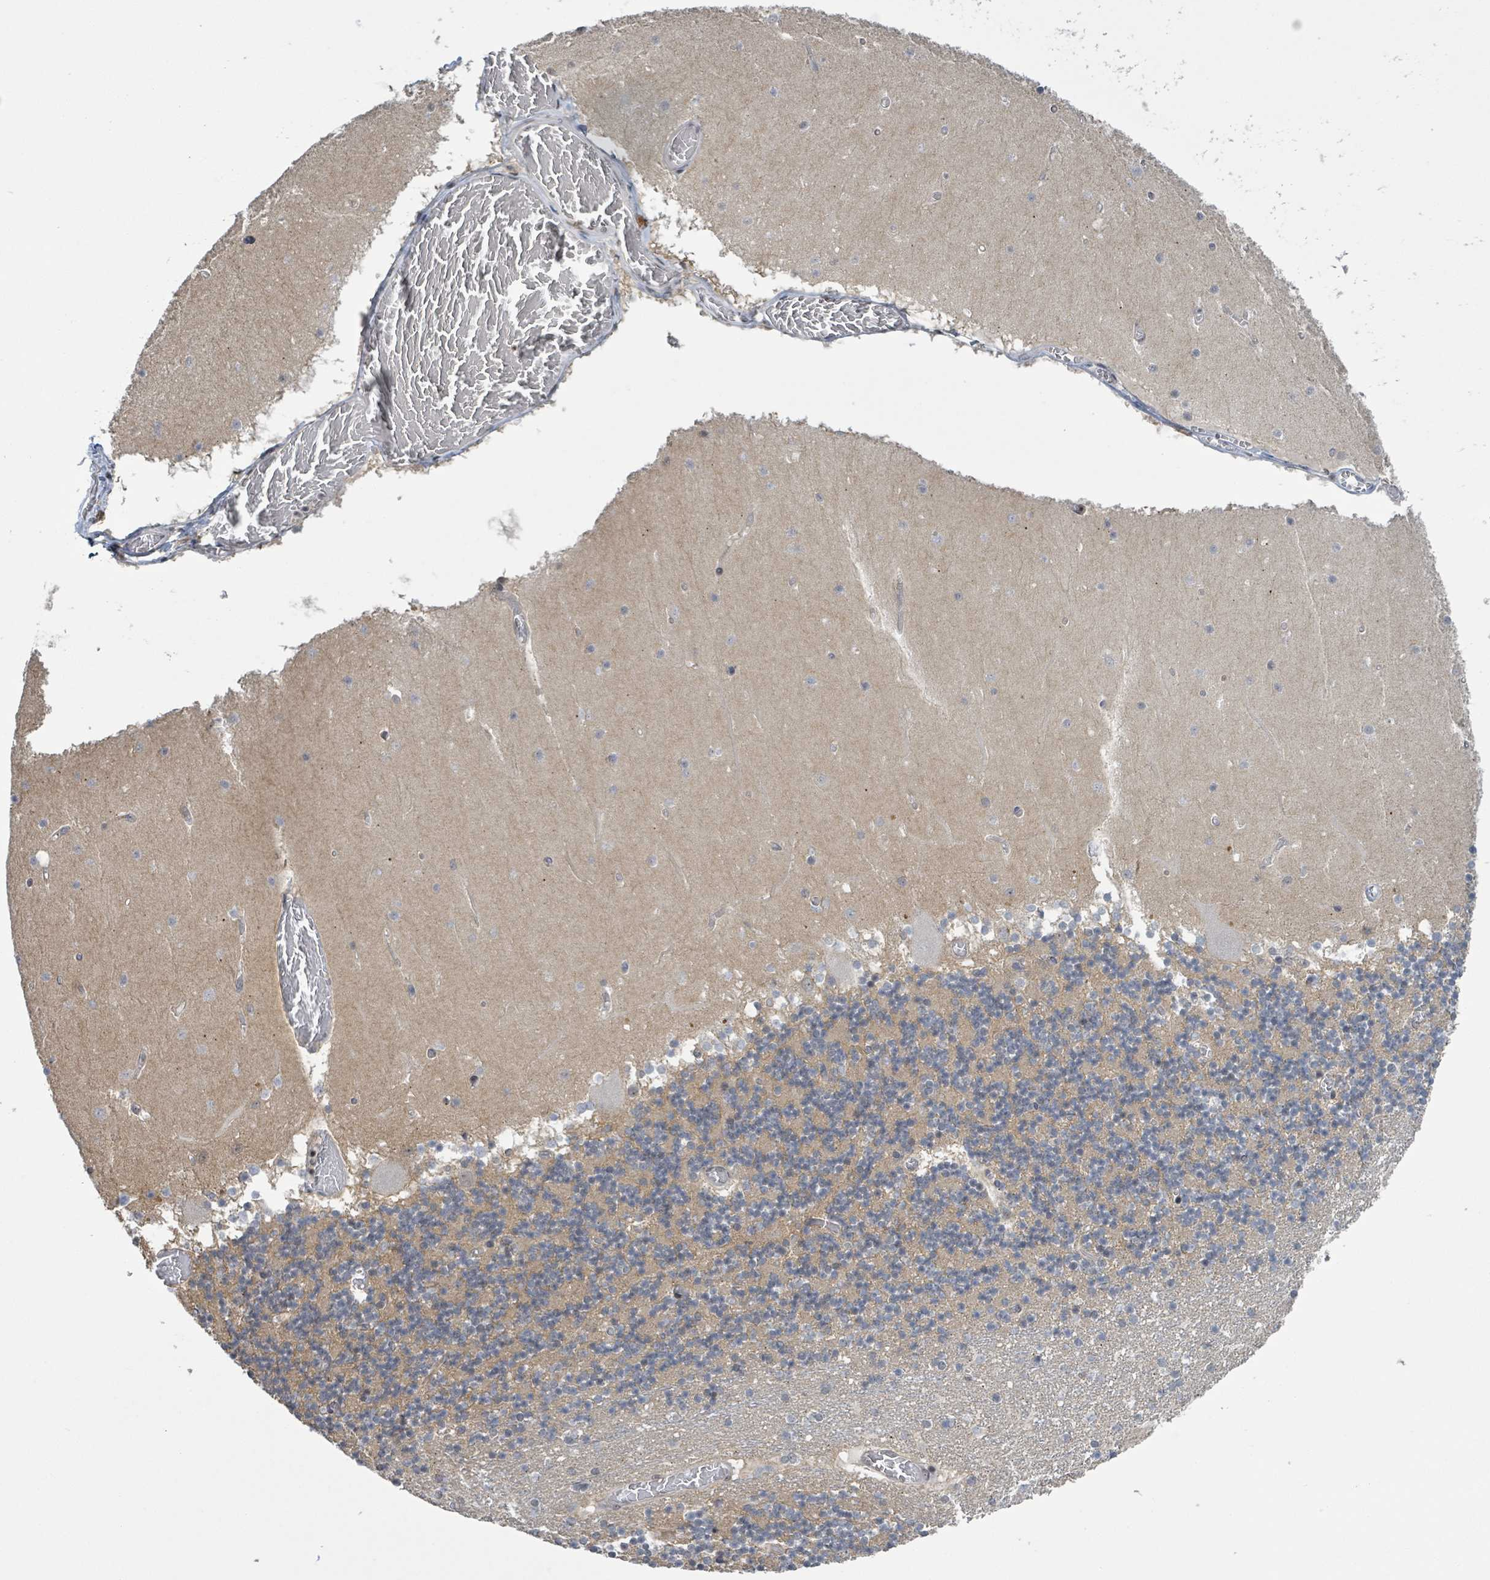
{"staining": {"intensity": "weak", "quantity": "25%-75%", "location": "cytoplasmic/membranous"}, "tissue": "cerebellum", "cell_type": "Cells in granular layer", "image_type": "normal", "snomed": [{"axis": "morphology", "description": "Normal tissue, NOS"}, {"axis": "topography", "description": "Cerebellum"}], "caption": "Immunohistochemistry (IHC) of benign human cerebellum demonstrates low levels of weak cytoplasmic/membranous positivity in approximately 25%-75% of cells in granular layer.", "gene": "ZBTB14", "patient": {"sex": "female", "age": 28}}